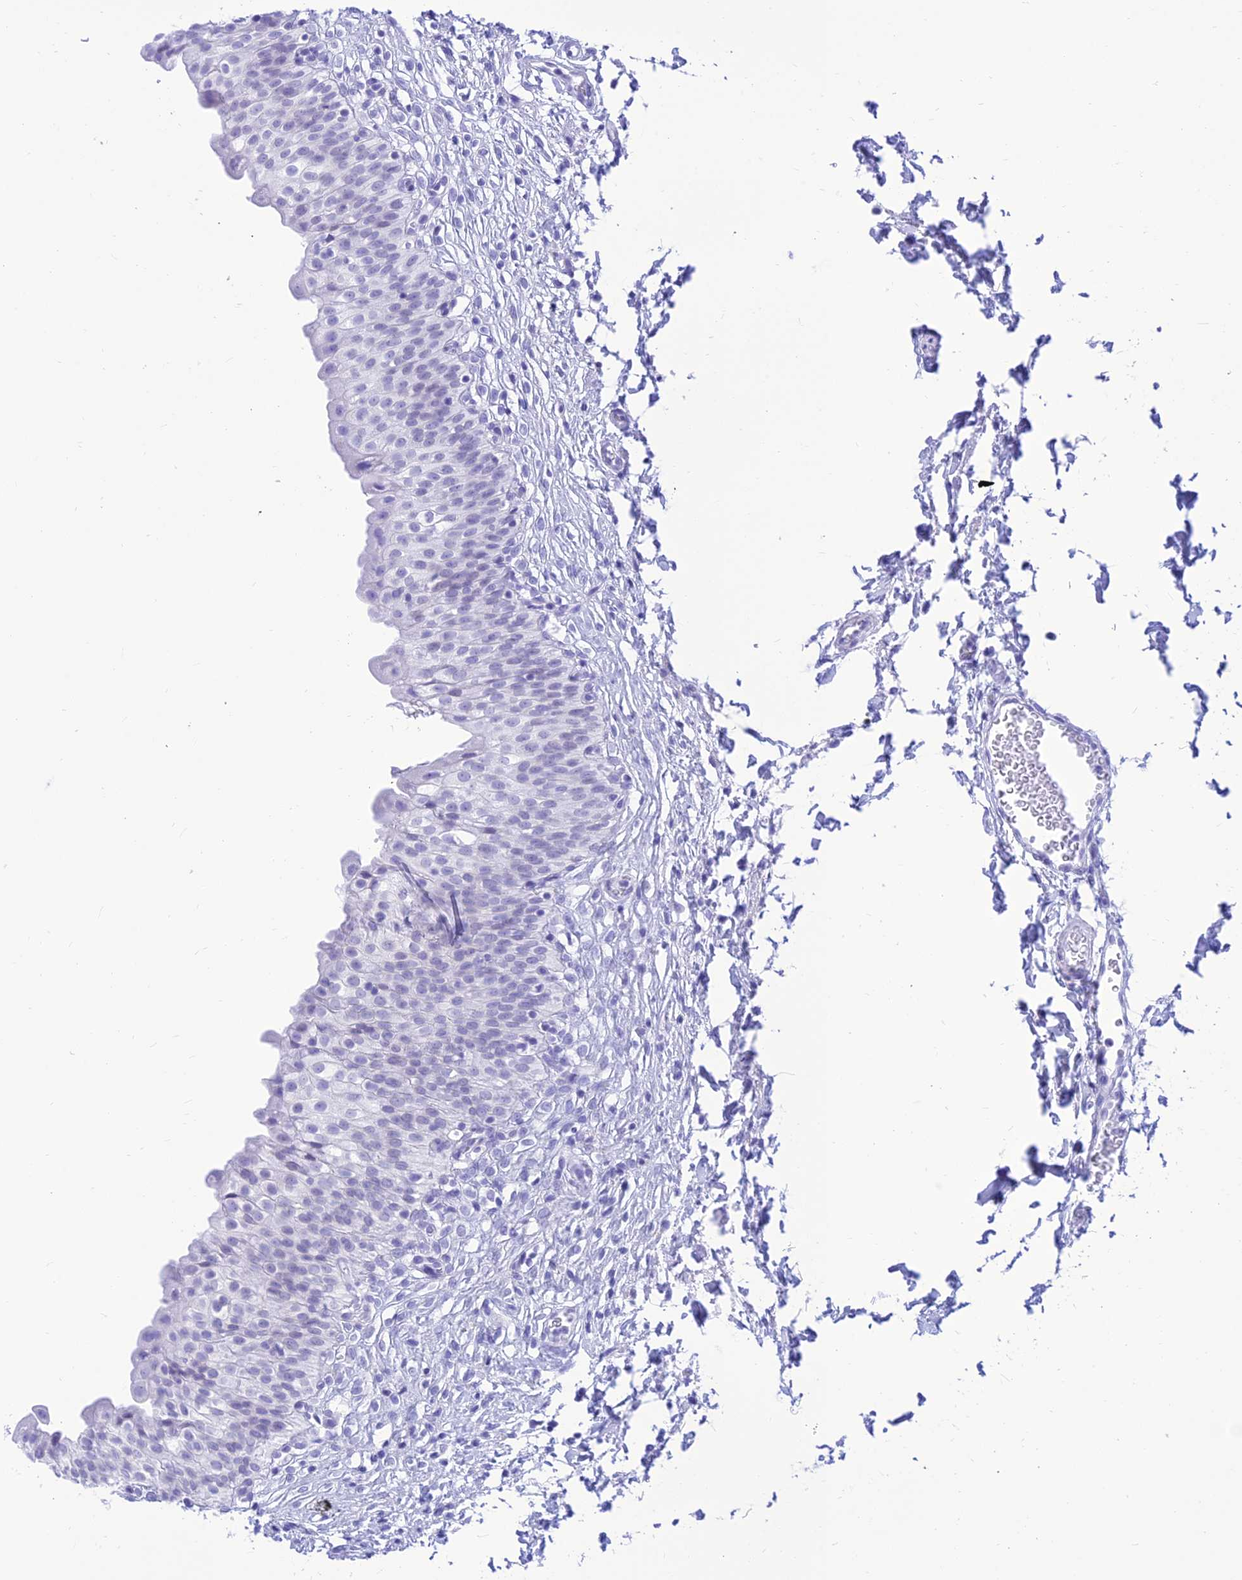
{"staining": {"intensity": "negative", "quantity": "none", "location": "none"}, "tissue": "urinary bladder", "cell_type": "Urothelial cells", "image_type": "normal", "snomed": [{"axis": "morphology", "description": "Normal tissue, NOS"}, {"axis": "topography", "description": "Urinary bladder"}], "caption": "Urothelial cells are negative for brown protein staining in normal urinary bladder. (DAB (3,3'-diaminobenzidine) IHC with hematoxylin counter stain).", "gene": "PRNP", "patient": {"sex": "male", "age": 55}}